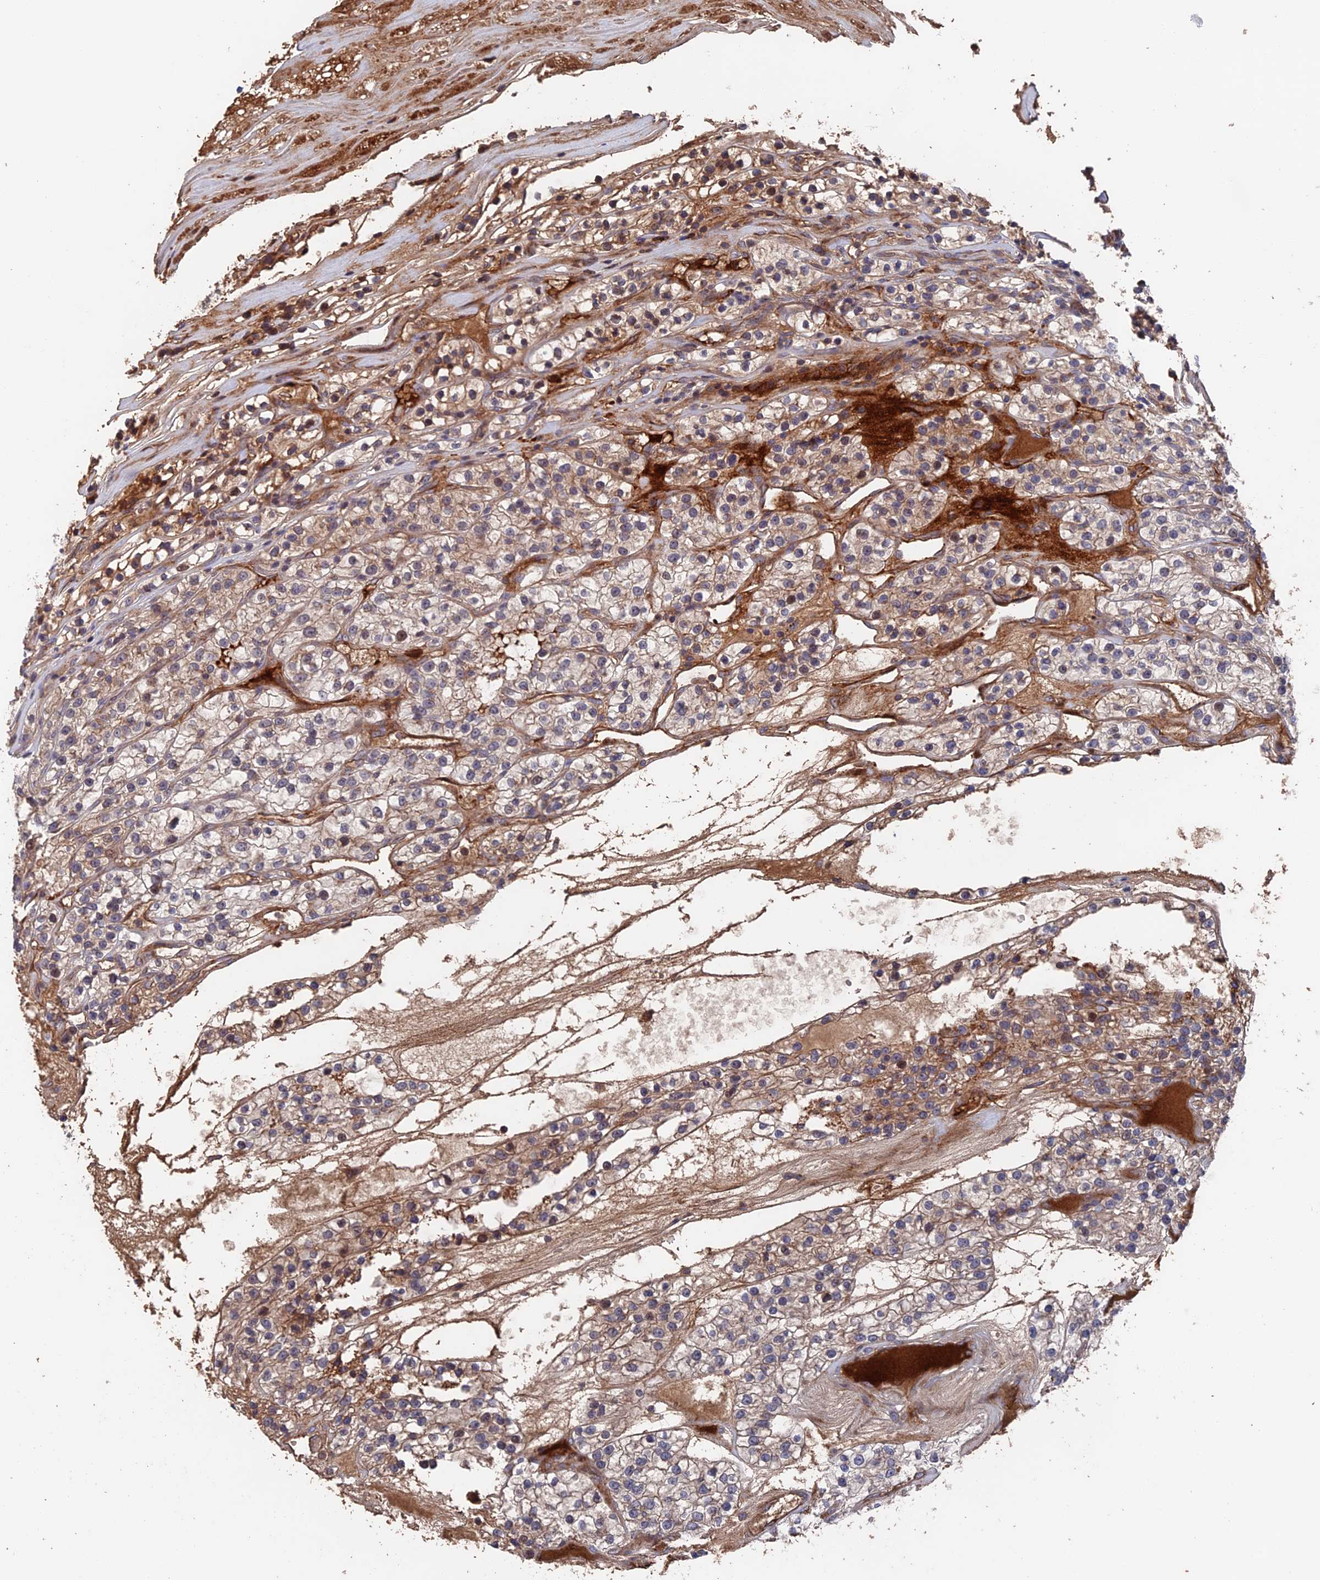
{"staining": {"intensity": "weak", "quantity": "<25%", "location": "nuclear"}, "tissue": "renal cancer", "cell_type": "Tumor cells", "image_type": "cancer", "snomed": [{"axis": "morphology", "description": "Adenocarcinoma, NOS"}, {"axis": "topography", "description": "Kidney"}], "caption": "Image shows no significant protein staining in tumor cells of renal cancer (adenocarcinoma).", "gene": "HPF1", "patient": {"sex": "female", "age": 57}}